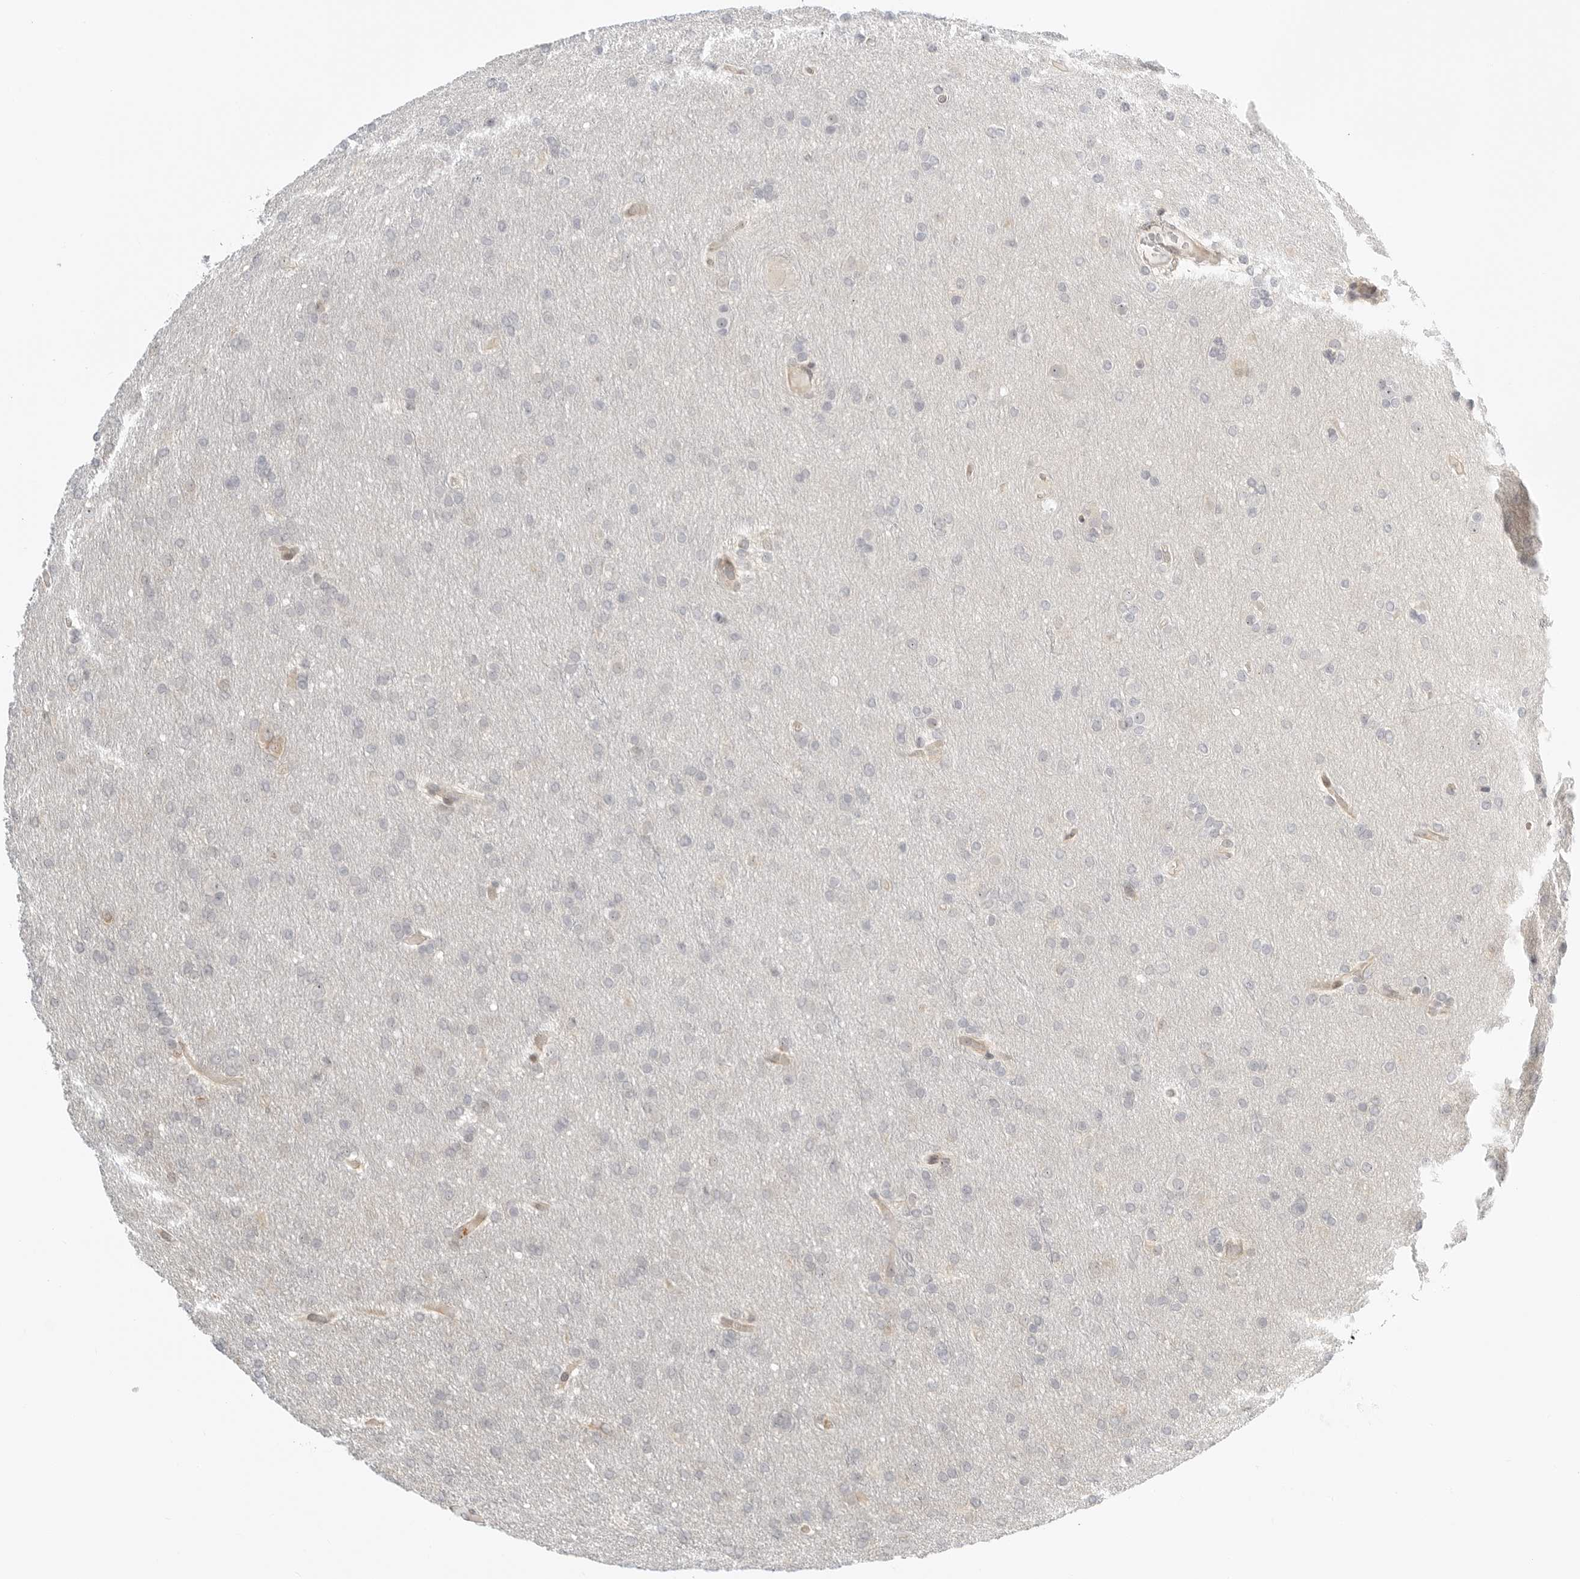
{"staining": {"intensity": "negative", "quantity": "none", "location": "none"}, "tissue": "glioma", "cell_type": "Tumor cells", "image_type": "cancer", "snomed": [{"axis": "morphology", "description": "Glioma, malignant, High grade"}, {"axis": "topography", "description": "Cerebral cortex"}], "caption": "A micrograph of high-grade glioma (malignant) stained for a protein exhibits no brown staining in tumor cells. (DAB immunohistochemistry, high magnification).", "gene": "DSCC1", "patient": {"sex": "female", "age": 36}}